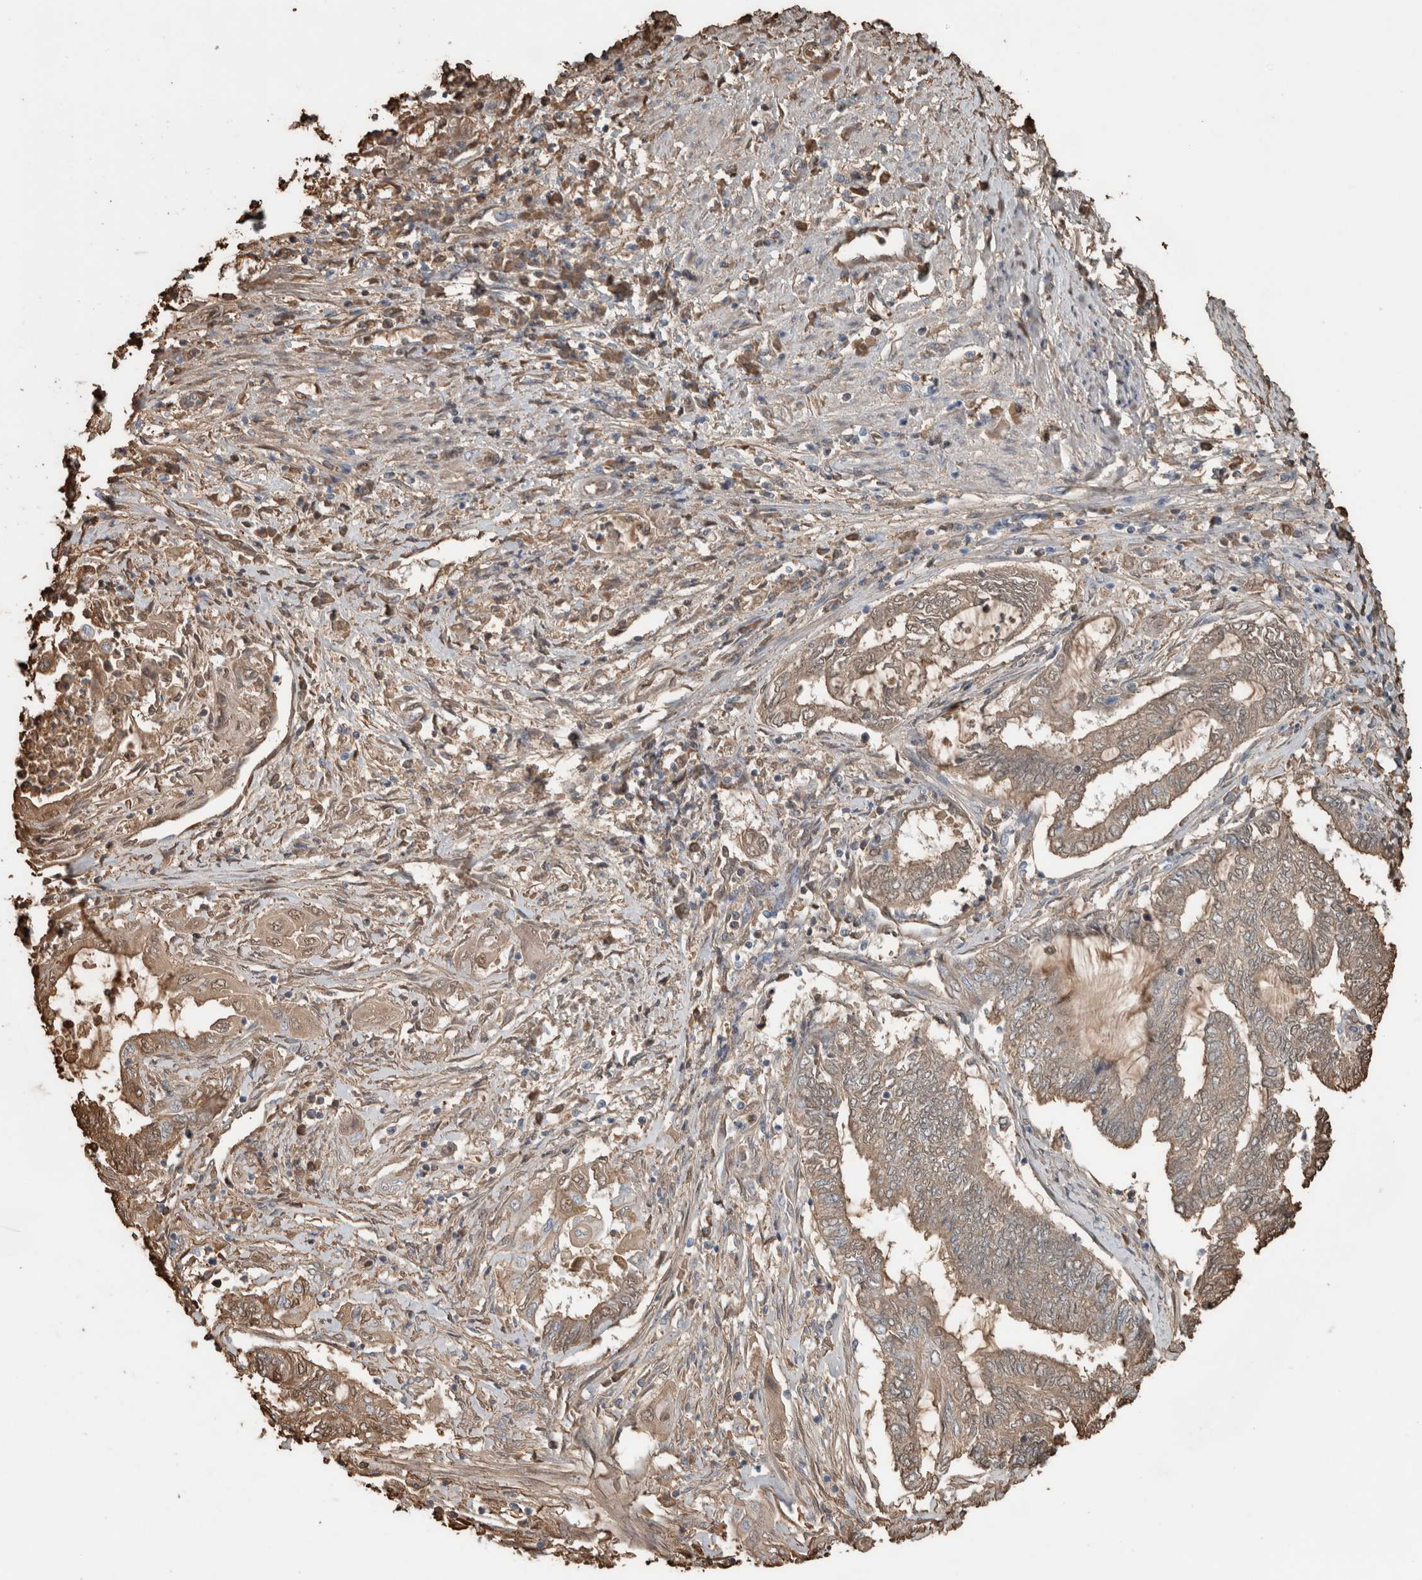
{"staining": {"intensity": "weak", "quantity": ">75%", "location": "cytoplasmic/membranous"}, "tissue": "endometrial cancer", "cell_type": "Tumor cells", "image_type": "cancer", "snomed": [{"axis": "morphology", "description": "Adenocarcinoma, NOS"}, {"axis": "topography", "description": "Uterus"}, {"axis": "topography", "description": "Endometrium"}], "caption": "Protein analysis of endometrial adenocarcinoma tissue shows weak cytoplasmic/membranous staining in approximately >75% of tumor cells.", "gene": "USP34", "patient": {"sex": "female", "age": 70}}